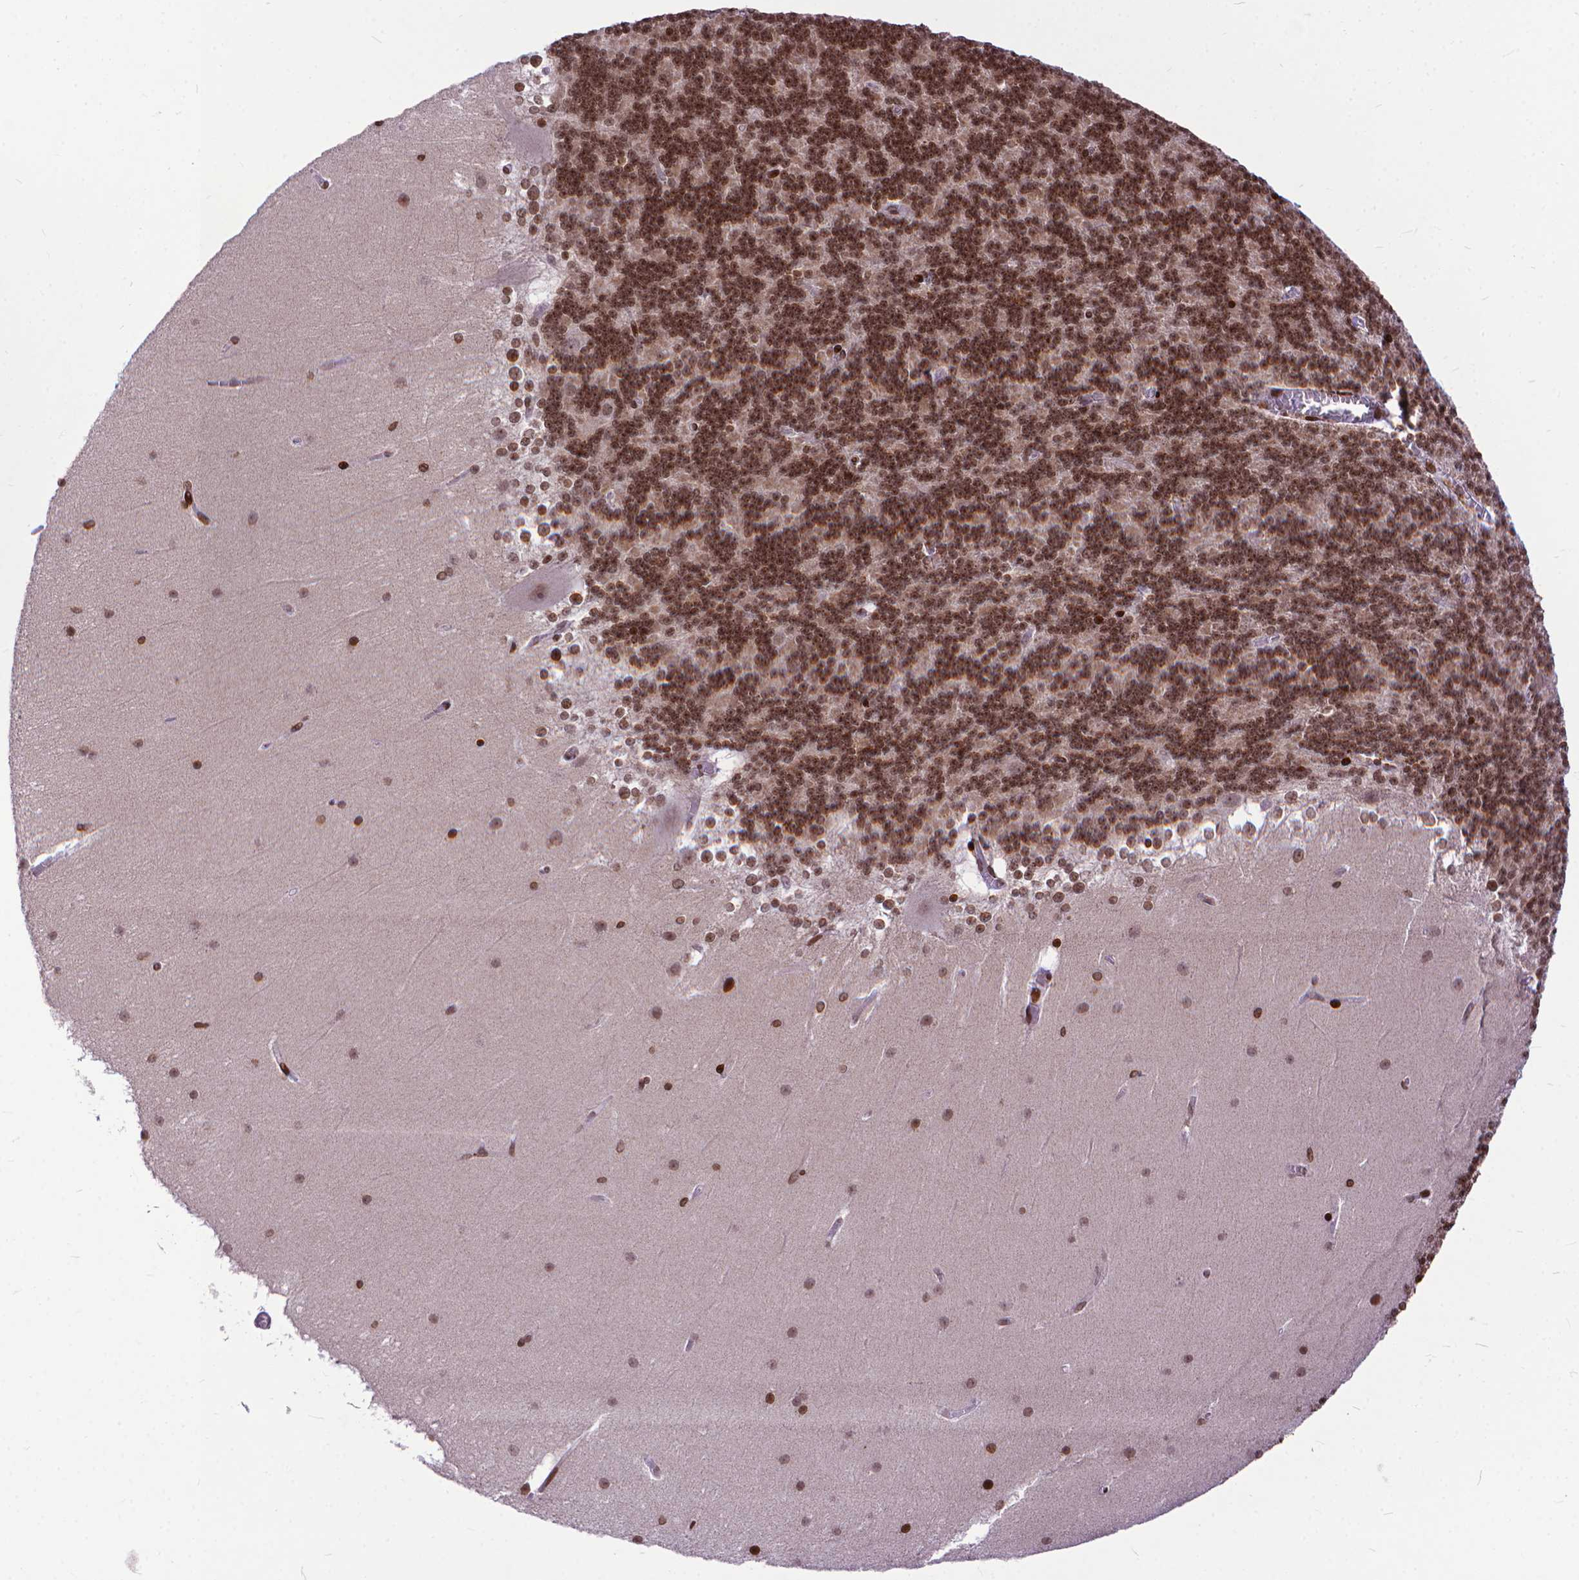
{"staining": {"intensity": "strong", "quantity": "<25%", "location": "nuclear"}, "tissue": "cerebellum", "cell_type": "Cells in granular layer", "image_type": "normal", "snomed": [{"axis": "morphology", "description": "Normal tissue, NOS"}, {"axis": "topography", "description": "Cerebellum"}], "caption": "Cells in granular layer demonstrate strong nuclear positivity in about <25% of cells in unremarkable cerebellum. The staining is performed using DAB (3,3'-diaminobenzidine) brown chromogen to label protein expression. The nuclei are counter-stained blue using hematoxylin.", "gene": "AMER1", "patient": {"sex": "female", "age": 19}}